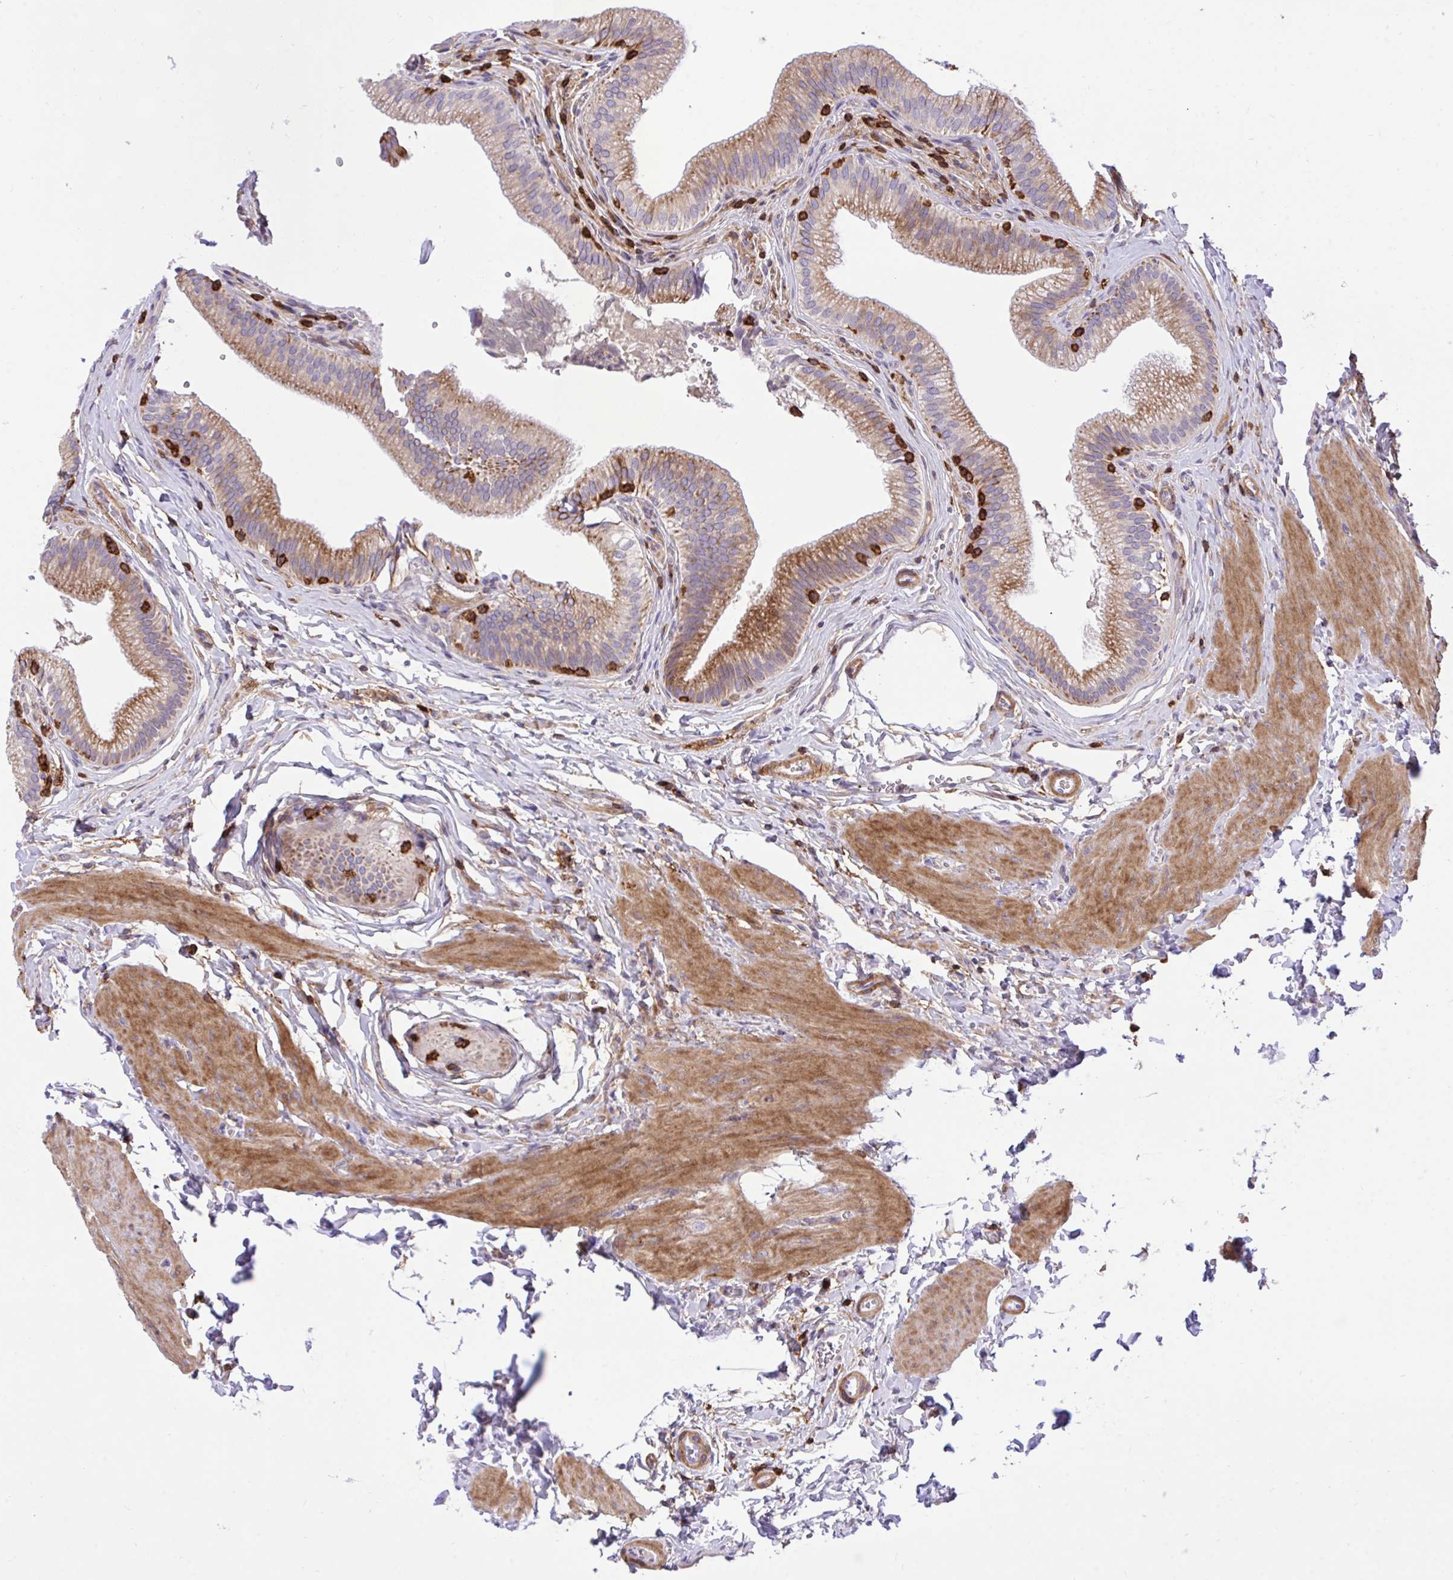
{"staining": {"intensity": "moderate", "quantity": ">75%", "location": "cytoplasmic/membranous"}, "tissue": "gallbladder", "cell_type": "Glandular cells", "image_type": "normal", "snomed": [{"axis": "morphology", "description": "Normal tissue, NOS"}, {"axis": "topography", "description": "Gallbladder"}, {"axis": "topography", "description": "Peripheral nerve tissue"}], "caption": "A histopathology image showing moderate cytoplasmic/membranous positivity in approximately >75% of glandular cells in unremarkable gallbladder, as visualized by brown immunohistochemical staining.", "gene": "ERI1", "patient": {"sex": "male", "age": 17}}